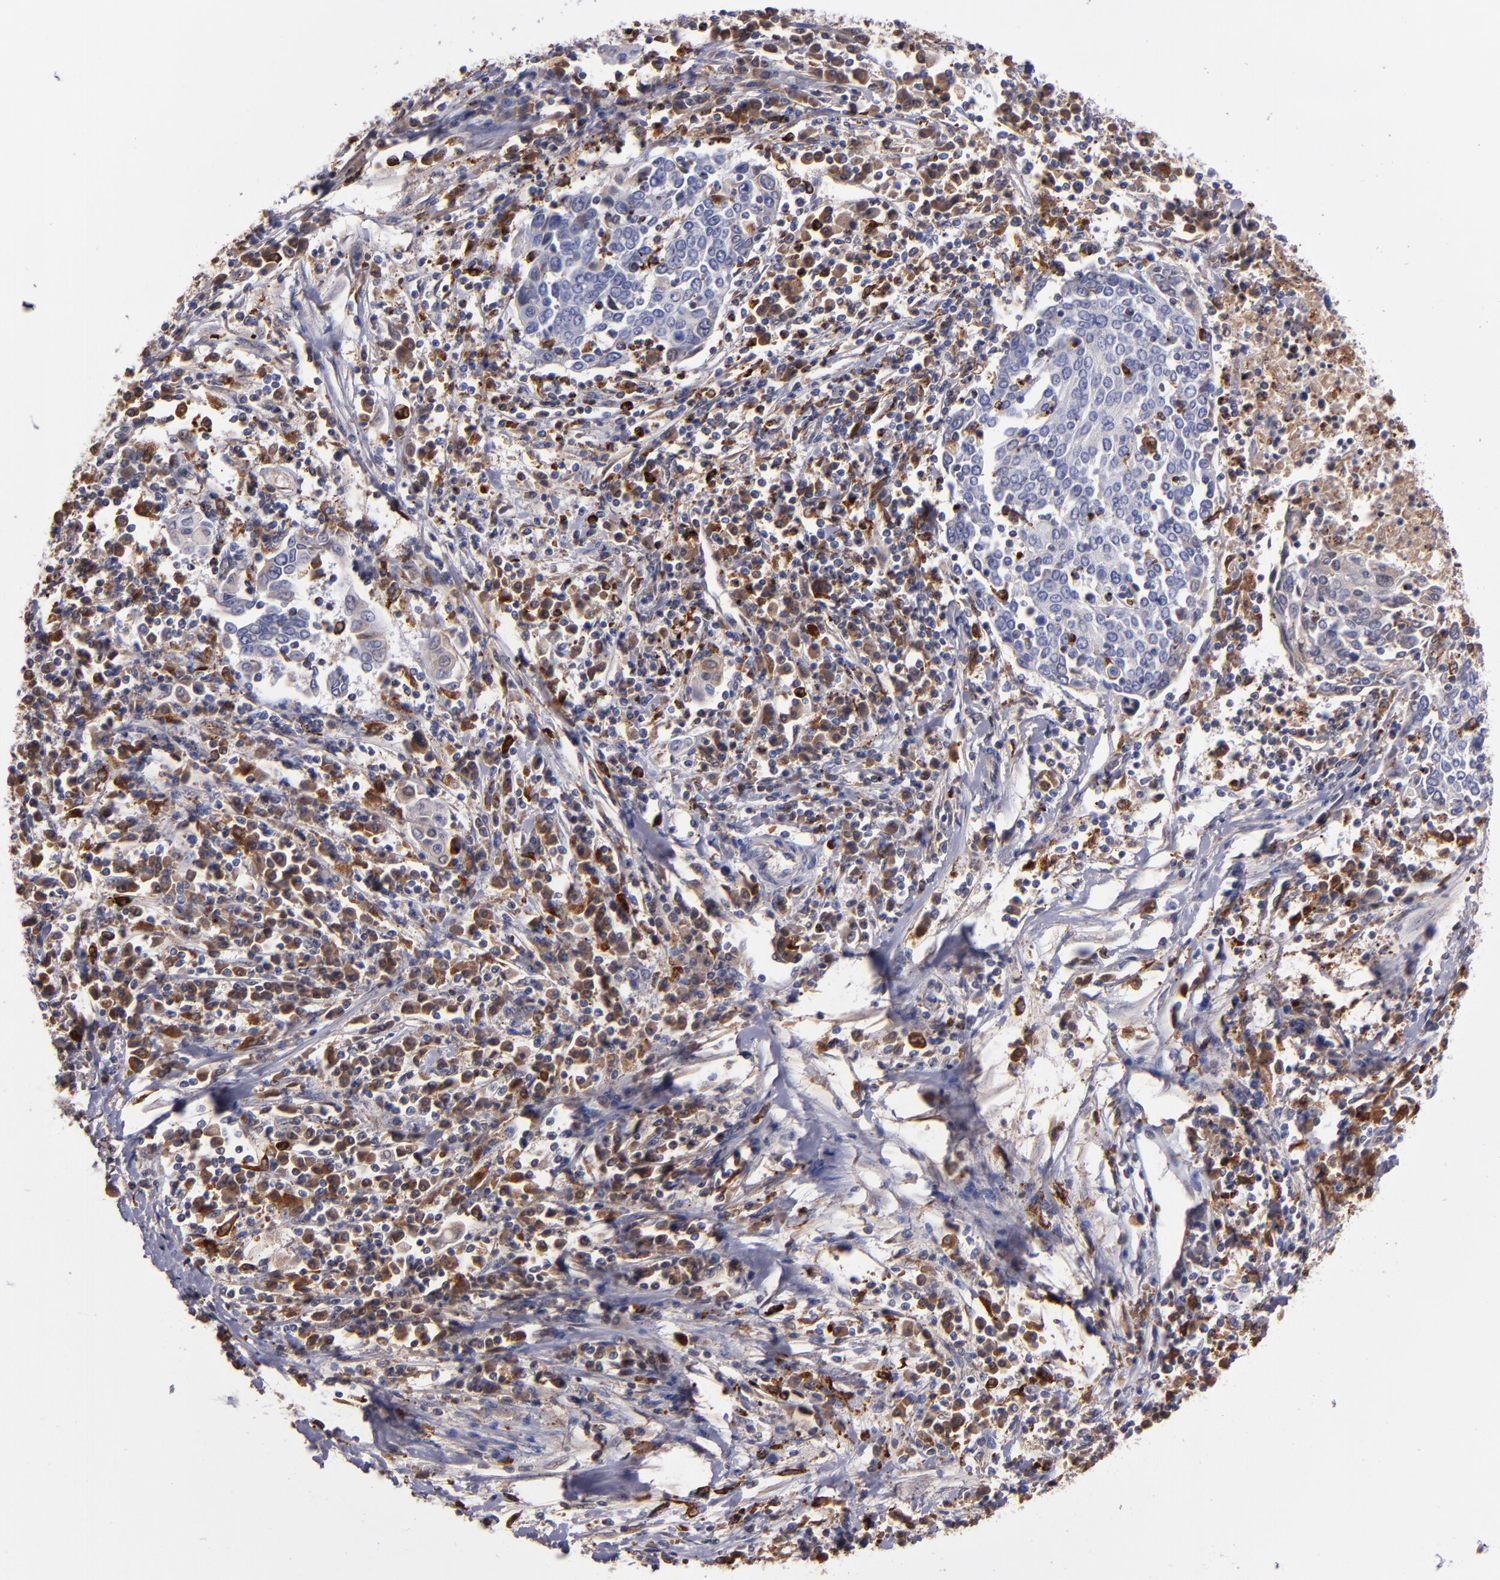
{"staining": {"intensity": "weak", "quantity": "25%-75%", "location": "cytoplasmic/membranous"}, "tissue": "cervical cancer", "cell_type": "Tumor cells", "image_type": "cancer", "snomed": [{"axis": "morphology", "description": "Squamous cell carcinoma, NOS"}, {"axis": "topography", "description": "Cervix"}], "caption": "Immunohistochemical staining of human cervical cancer exhibits low levels of weak cytoplasmic/membranous protein positivity in about 25%-75% of tumor cells. (DAB (3,3'-diaminobenzidine) = brown stain, brightfield microscopy at high magnification).", "gene": "CTSS", "patient": {"sex": "female", "age": 40}}